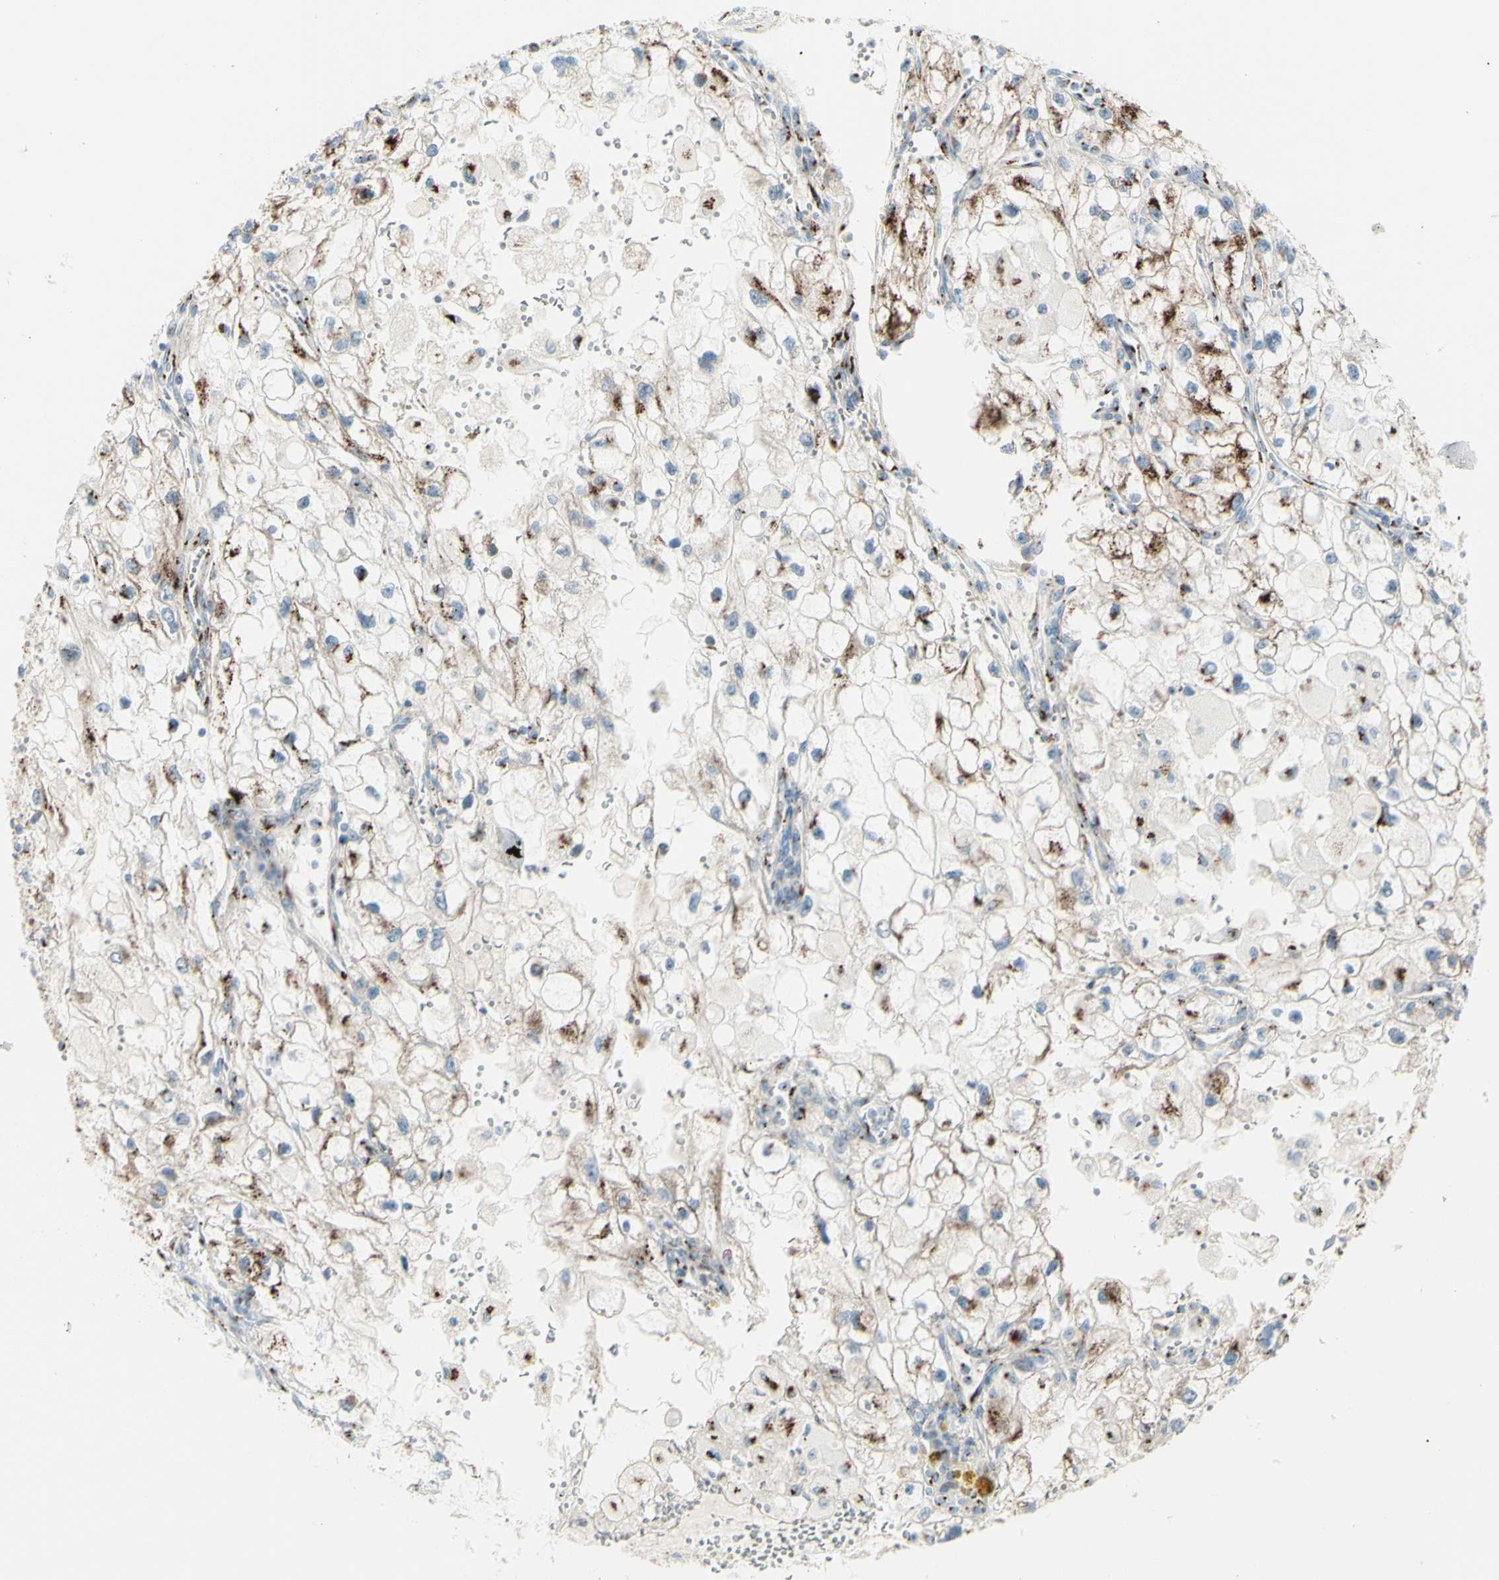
{"staining": {"intensity": "moderate", "quantity": "25%-75%", "location": "cytoplasmic/membranous"}, "tissue": "renal cancer", "cell_type": "Tumor cells", "image_type": "cancer", "snomed": [{"axis": "morphology", "description": "Adenocarcinoma, NOS"}, {"axis": "topography", "description": "Kidney"}], "caption": "This is a histology image of IHC staining of renal cancer, which shows moderate positivity in the cytoplasmic/membranous of tumor cells.", "gene": "B4GALT1", "patient": {"sex": "female", "age": 70}}